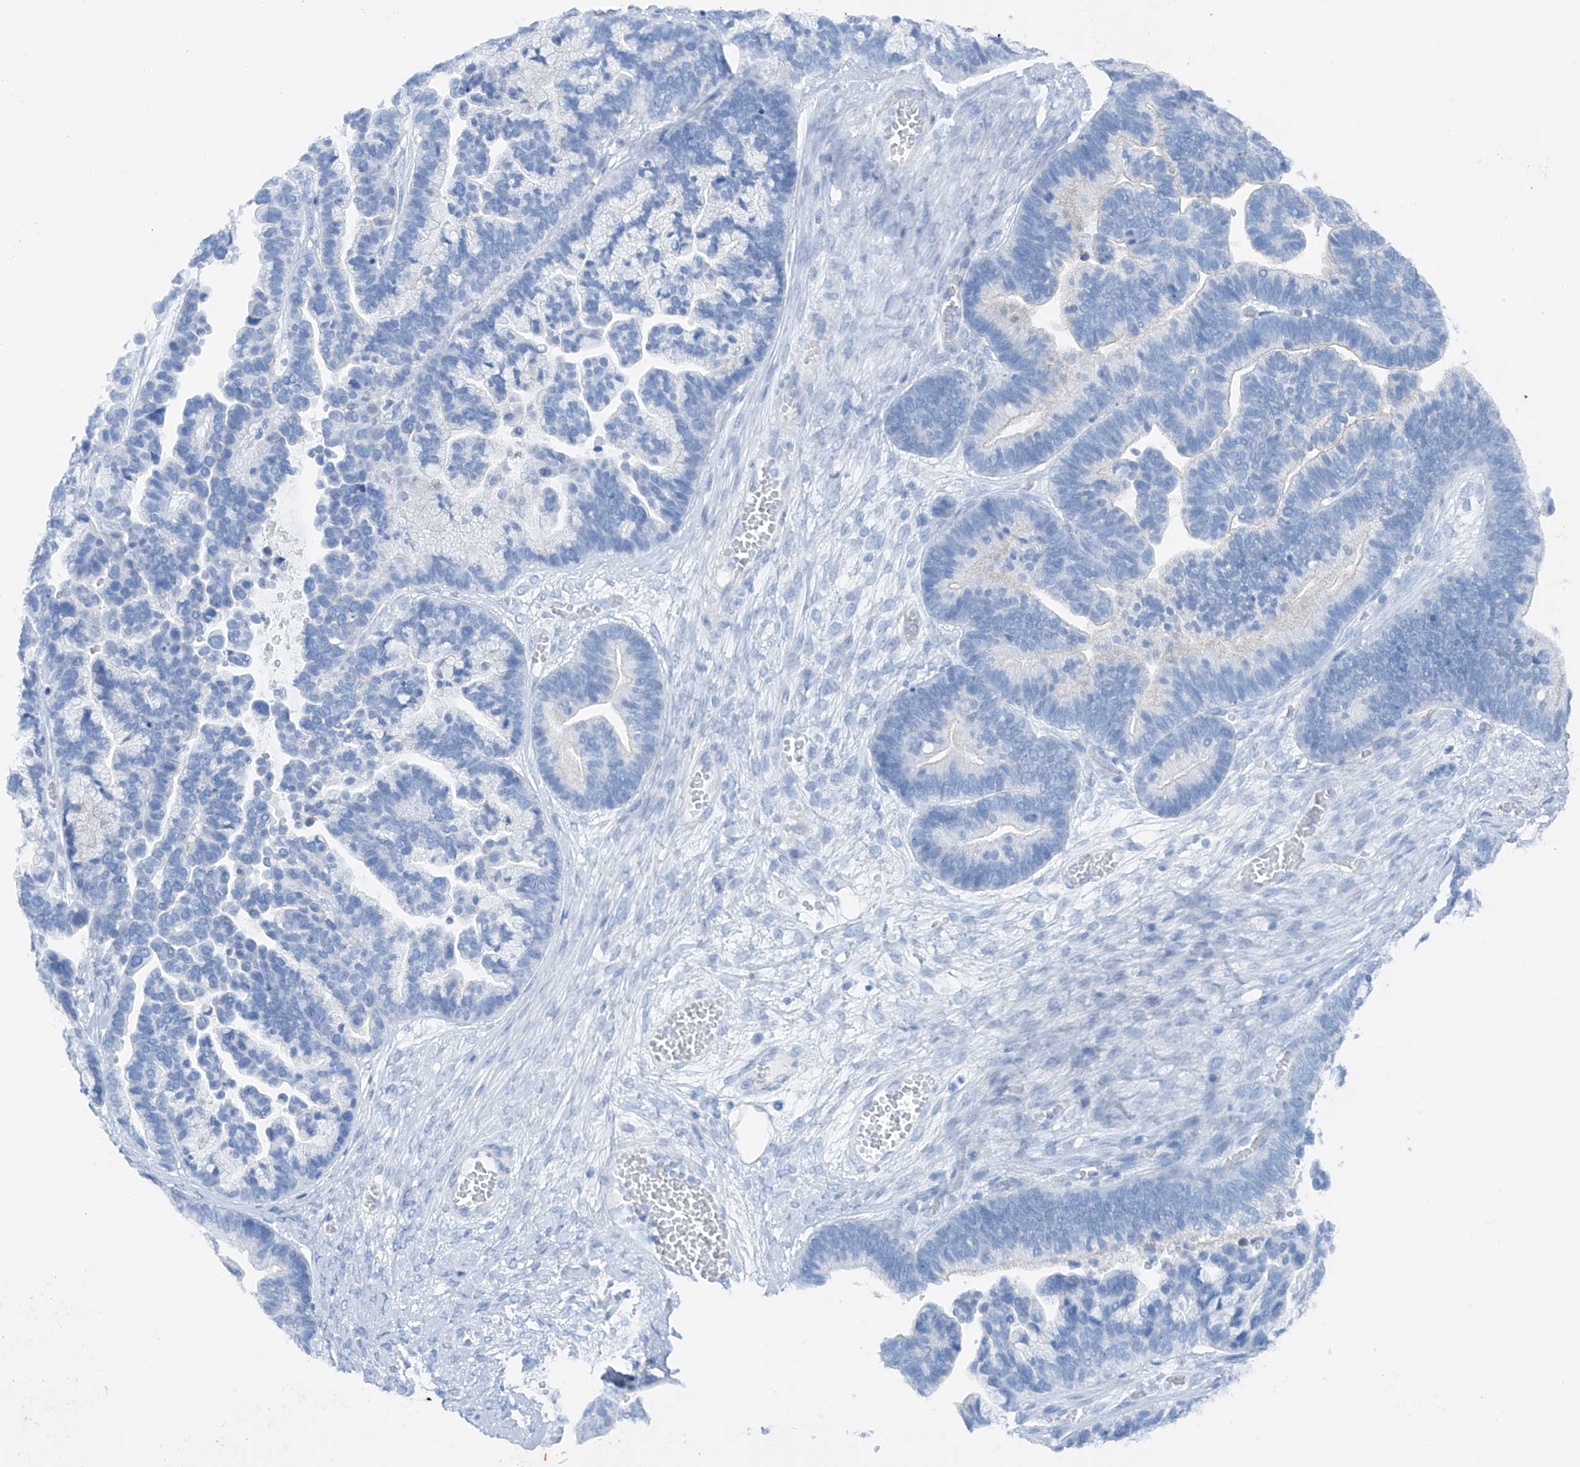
{"staining": {"intensity": "negative", "quantity": "none", "location": "none"}, "tissue": "ovarian cancer", "cell_type": "Tumor cells", "image_type": "cancer", "snomed": [{"axis": "morphology", "description": "Cystadenocarcinoma, serous, NOS"}, {"axis": "topography", "description": "Ovary"}], "caption": "Tumor cells are negative for protein expression in human serous cystadenocarcinoma (ovarian). (DAB IHC visualized using brightfield microscopy, high magnification).", "gene": "MAGI1", "patient": {"sex": "female", "age": 56}}